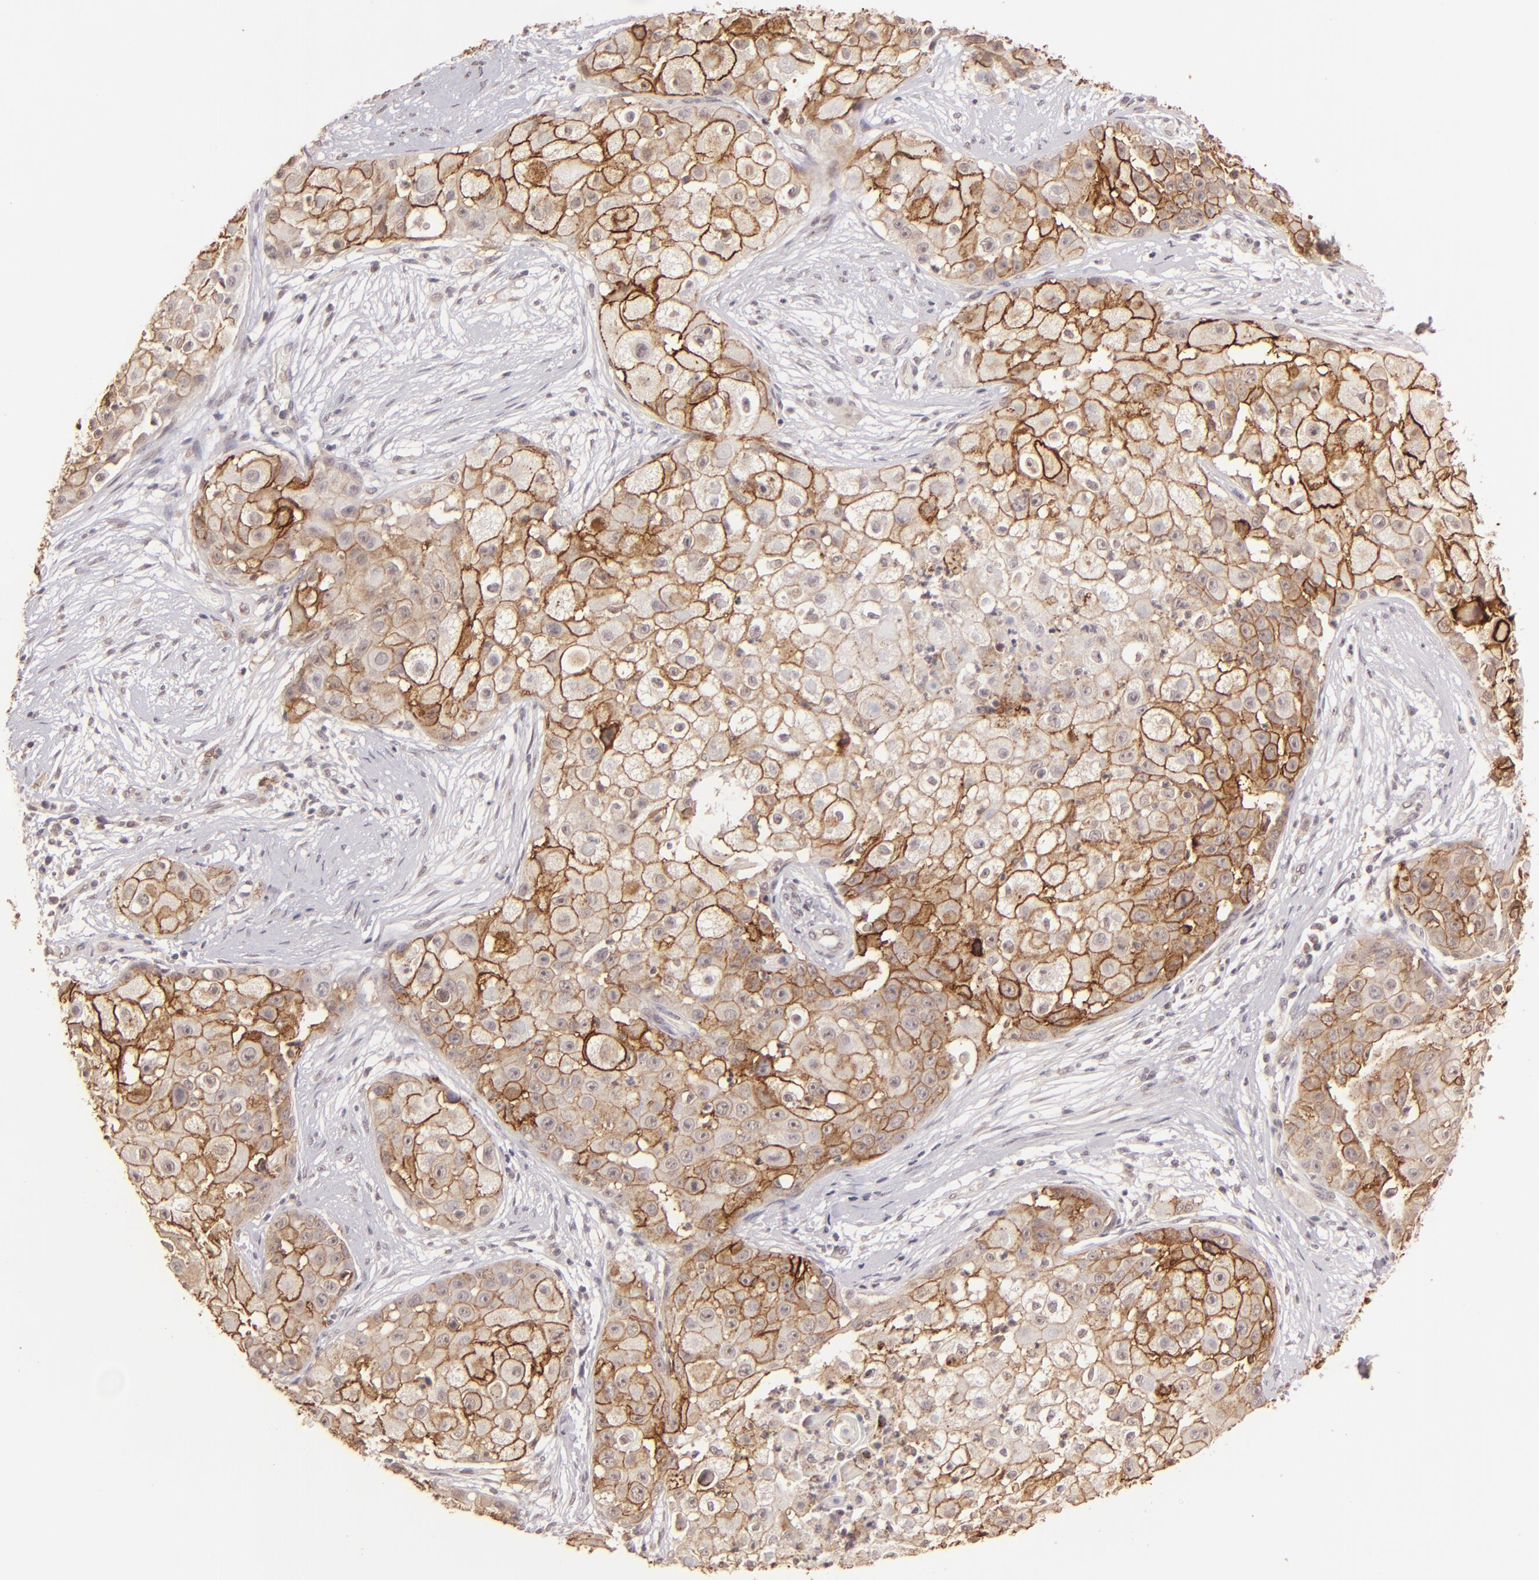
{"staining": {"intensity": "moderate", "quantity": "25%-75%", "location": "cytoplasmic/membranous"}, "tissue": "skin cancer", "cell_type": "Tumor cells", "image_type": "cancer", "snomed": [{"axis": "morphology", "description": "Squamous cell carcinoma, NOS"}, {"axis": "topography", "description": "Skin"}], "caption": "Immunohistochemistry (IHC) staining of skin squamous cell carcinoma, which reveals medium levels of moderate cytoplasmic/membranous positivity in approximately 25%-75% of tumor cells indicating moderate cytoplasmic/membranous protein expression. The staining was performed using DAB (brown) for protein detection and nuclei were counterstained in hematoxylin (blue).", "gene": "CLDN1", "patient": {"sex": "female", "age": 57}}